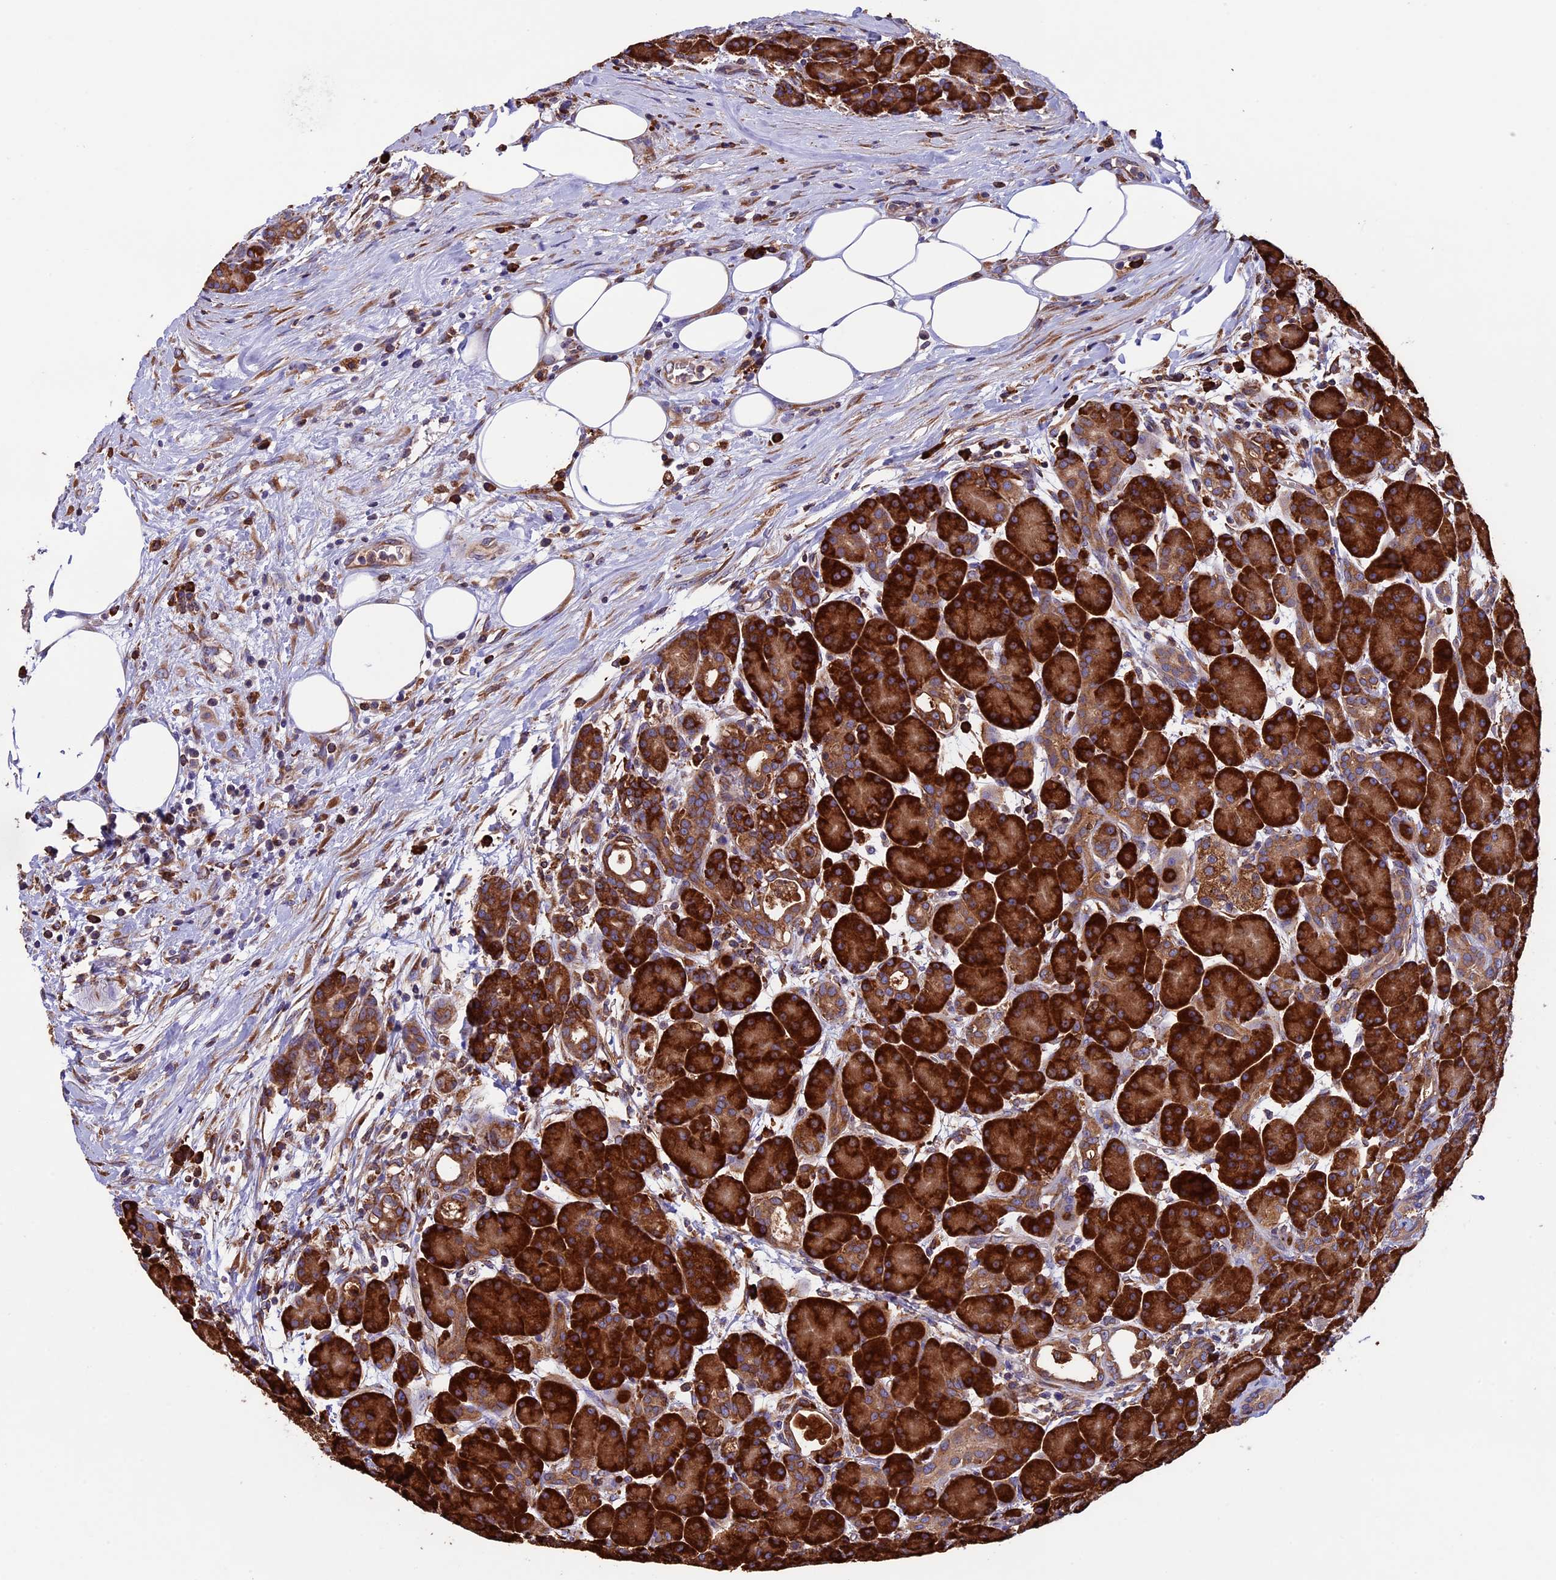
{"staining": {"intensity": "strong", "quantity": ">75%", "location": "cytoplasmic/membranous"}, "tissue": "pancreas", "cell_type": "Exocrine glandular cells", "image_type": "normal", "snomed": [{"axis": "morphology", "description": "Normal tissue, NOS"}, {"axis": "topography", "description": "Pancreas"}], "caption": "Protein expression analysis of benign pancreas displays strong cytoplasmic/membranous expression in approximately >75% of exocrine glandular cells.", "gene": "BTBD3", "patient": {"sex": "male", "age": 63}}